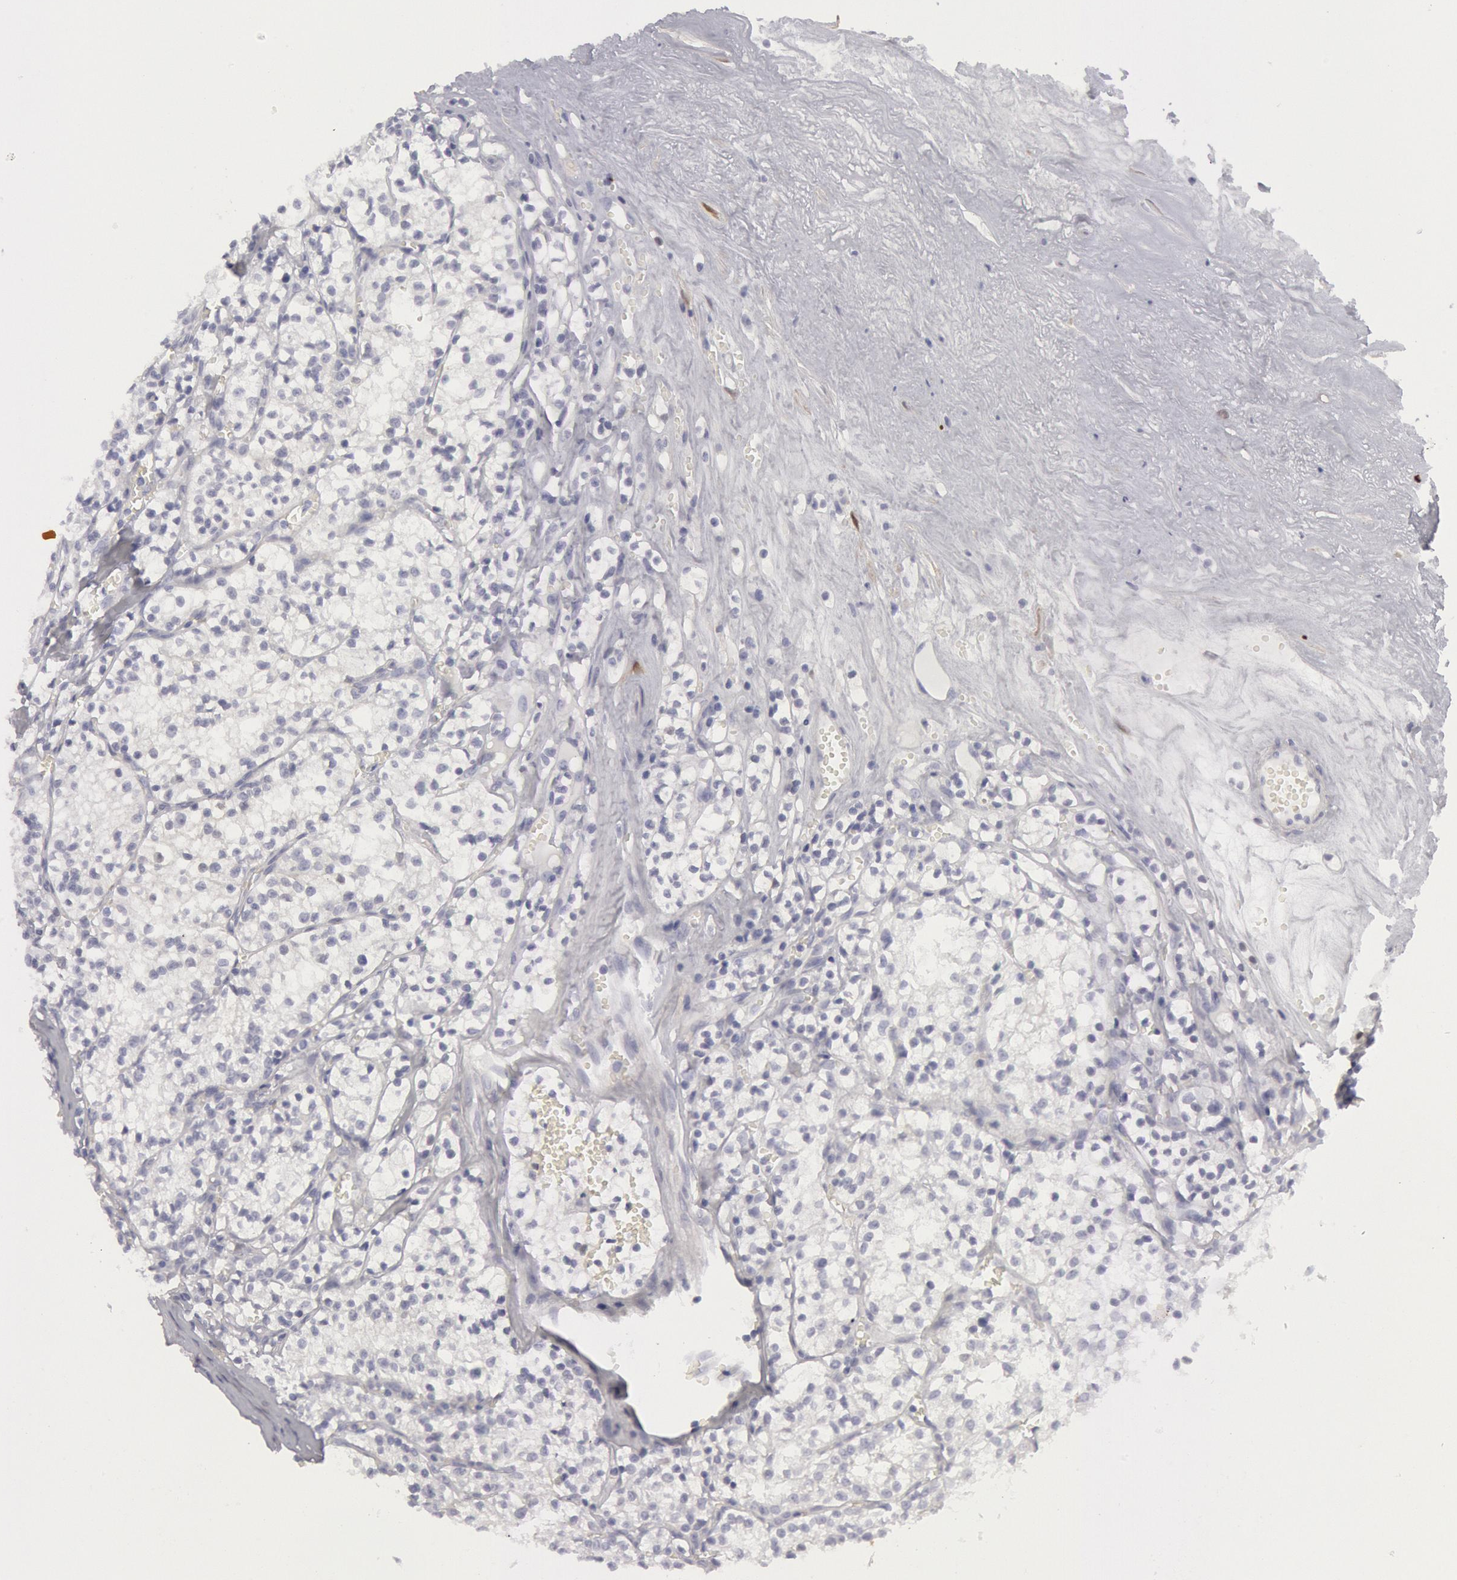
{"staining": {"intensity": "negative", "quantity": "none", "location": "none"}, "tissue": "renal cancer", "cell_type": "Tumor cells", "image_type": "cancer", "snomed": [{"axis": "morphology", "description": "Adenocarcinoma, NOS"}, {"axis": "topography", "description": "Kidney"}], "caption": "Tumor cells show no significant expression in adenocarcinoma (renal). (Immunohistochemistry, brightfield microscopy, high magnification).", "gene": "FHL1", "patient": {"sex": "male", "age": 61}}